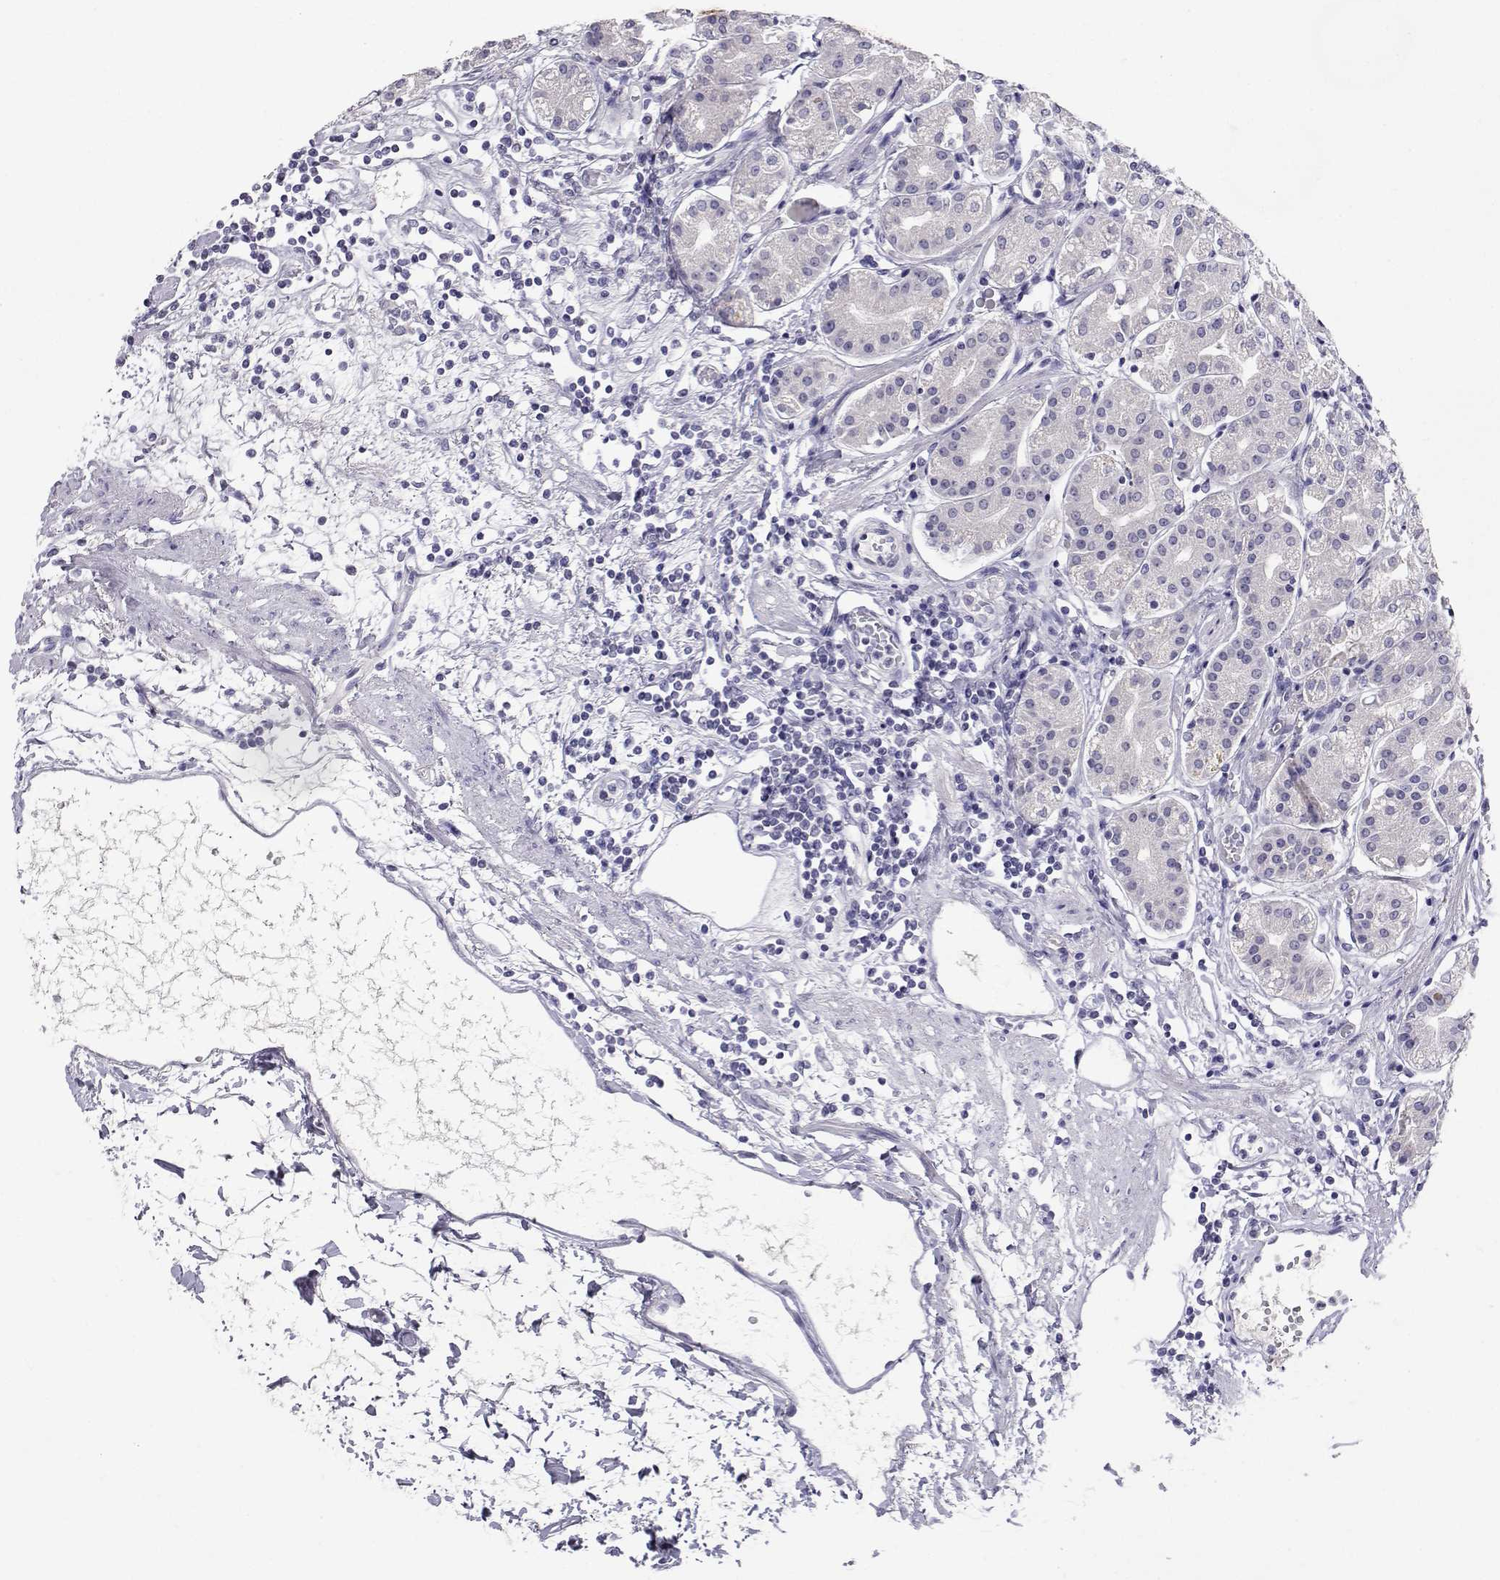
{"staining": {"intensity": "negative", "quantity": "none", "location": "none"}, "tissue": "stomach", "cell_type": "Glandular cells", "image_type": "normal", "snomed": [{"axis": "morphology", "description": "Normal tissue, NOS"}, {"axis": "topography", "description": "Skeletal muscle"}, {"axis": "topography", "description": "Stomach"}], "caption": "This is an IHC image of benign human stomach. There is no expression in glandular cells.", "gene": "SLC6A3", "patient": {"sex": "female", "age": 57}}